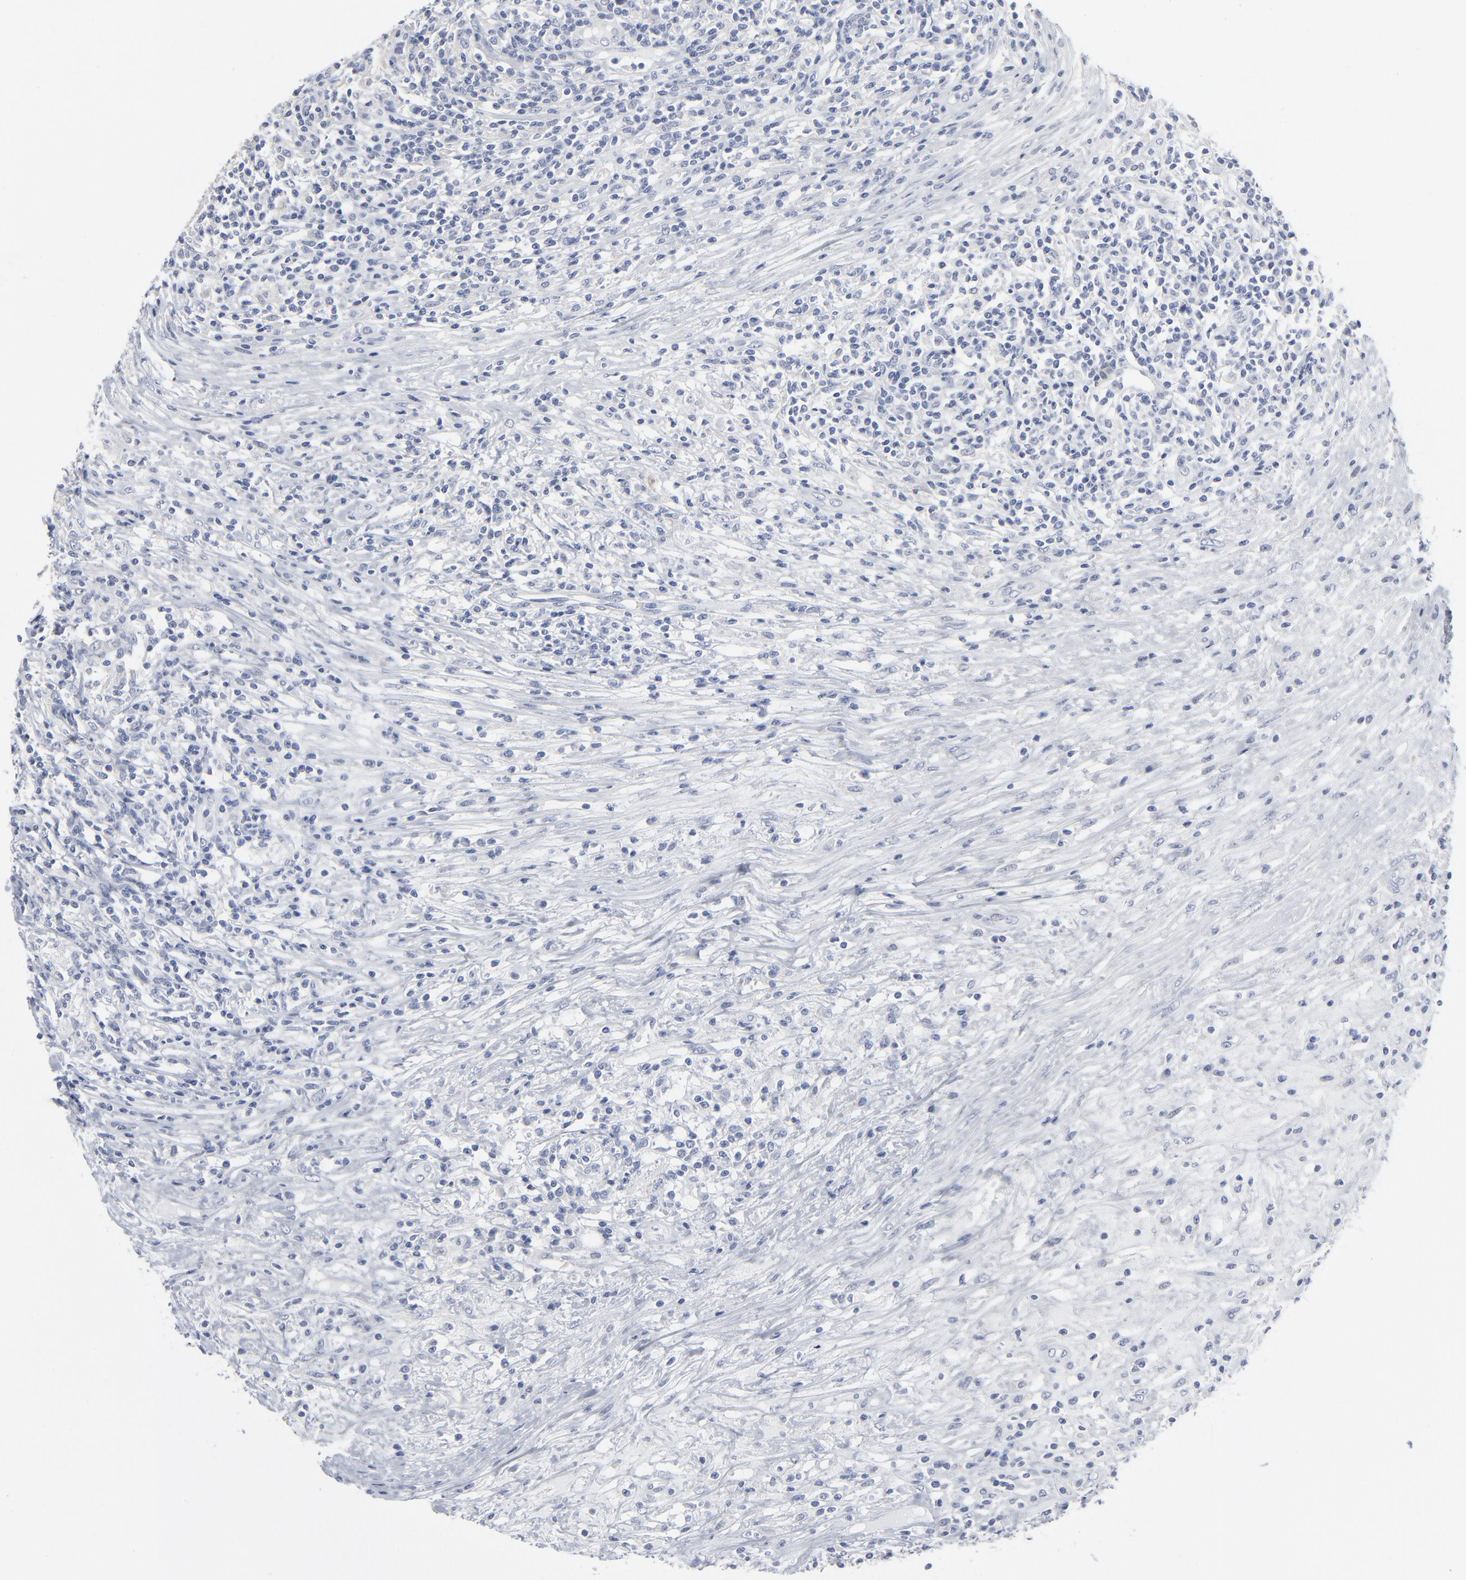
{"staining": {"intensity": "negative", "quantity": "none", "location": "none"}, "tissue": "lymphoma", "cell_type": "Tumor cells", "image_type": "cancer", "snomed": [{"axis": "morphology", "description": "Malignant lymphoma, non-Hodgkin's type, High grade"}, {"axis": "topography", "description": "Lymph node"}], "caption": "Protein analysis of lymphoma displays no significant staining in tumor cells.", "gene": "PAGE1", "patient": {"sex": "female", "age": 84}}